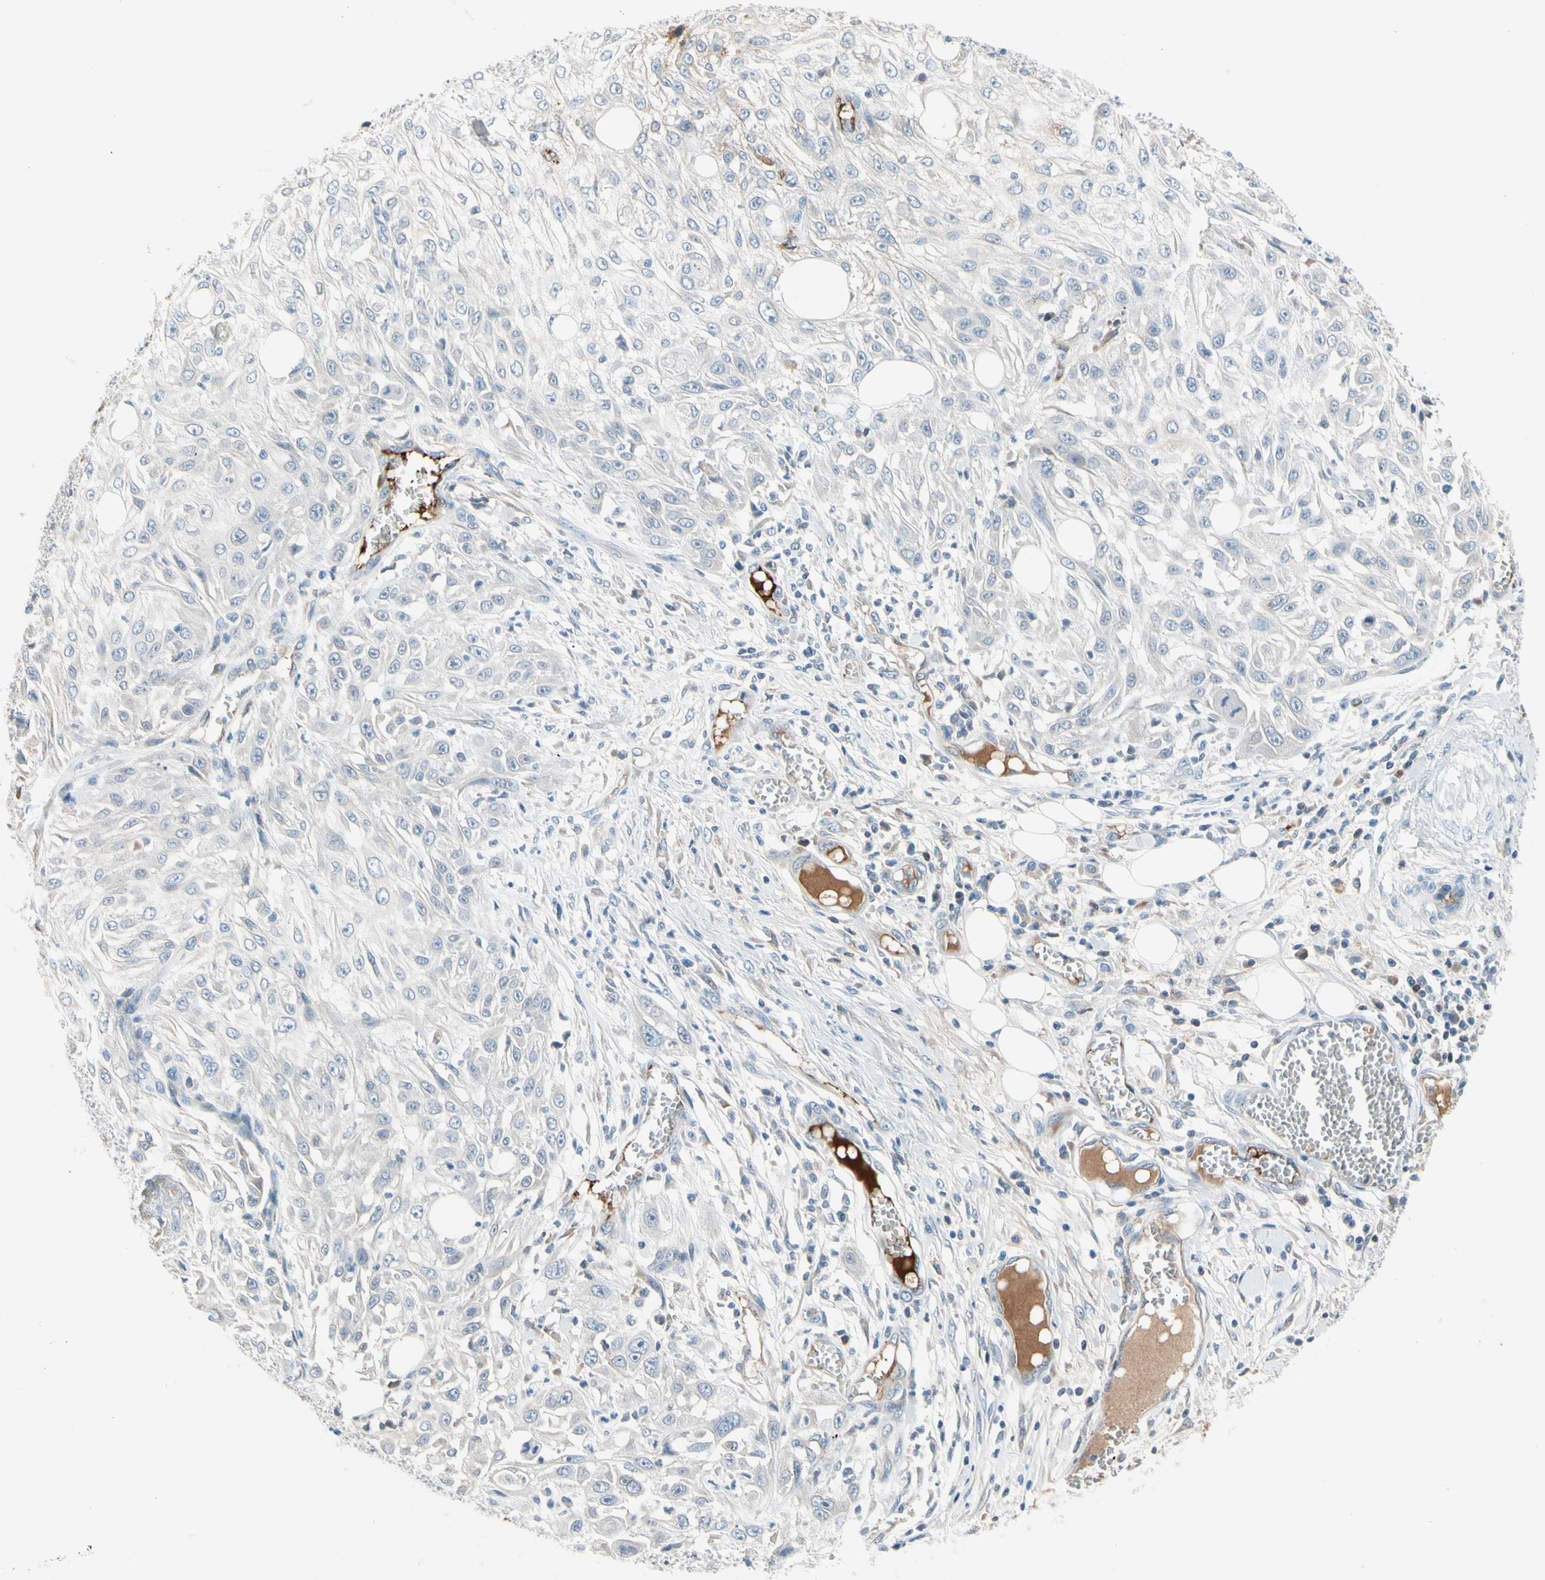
{"staining": {"intensity": "negative", "quantity": "none", "location": "none"}, "tissue": "skin cancer", "cell_type": "Tumor cells", "image_type": "cancer", "snomed": [{"axis": "morphology", "description": "Squamous cell carcinoma, NOS"}, {"axis": "topography", "description": "Skin"}], "caption": "Tumor cells show no significant expression in squamous cell carcinoma (skin).", "gene": "CNDP1", "patient": {"sex": "male", "age": 75}}